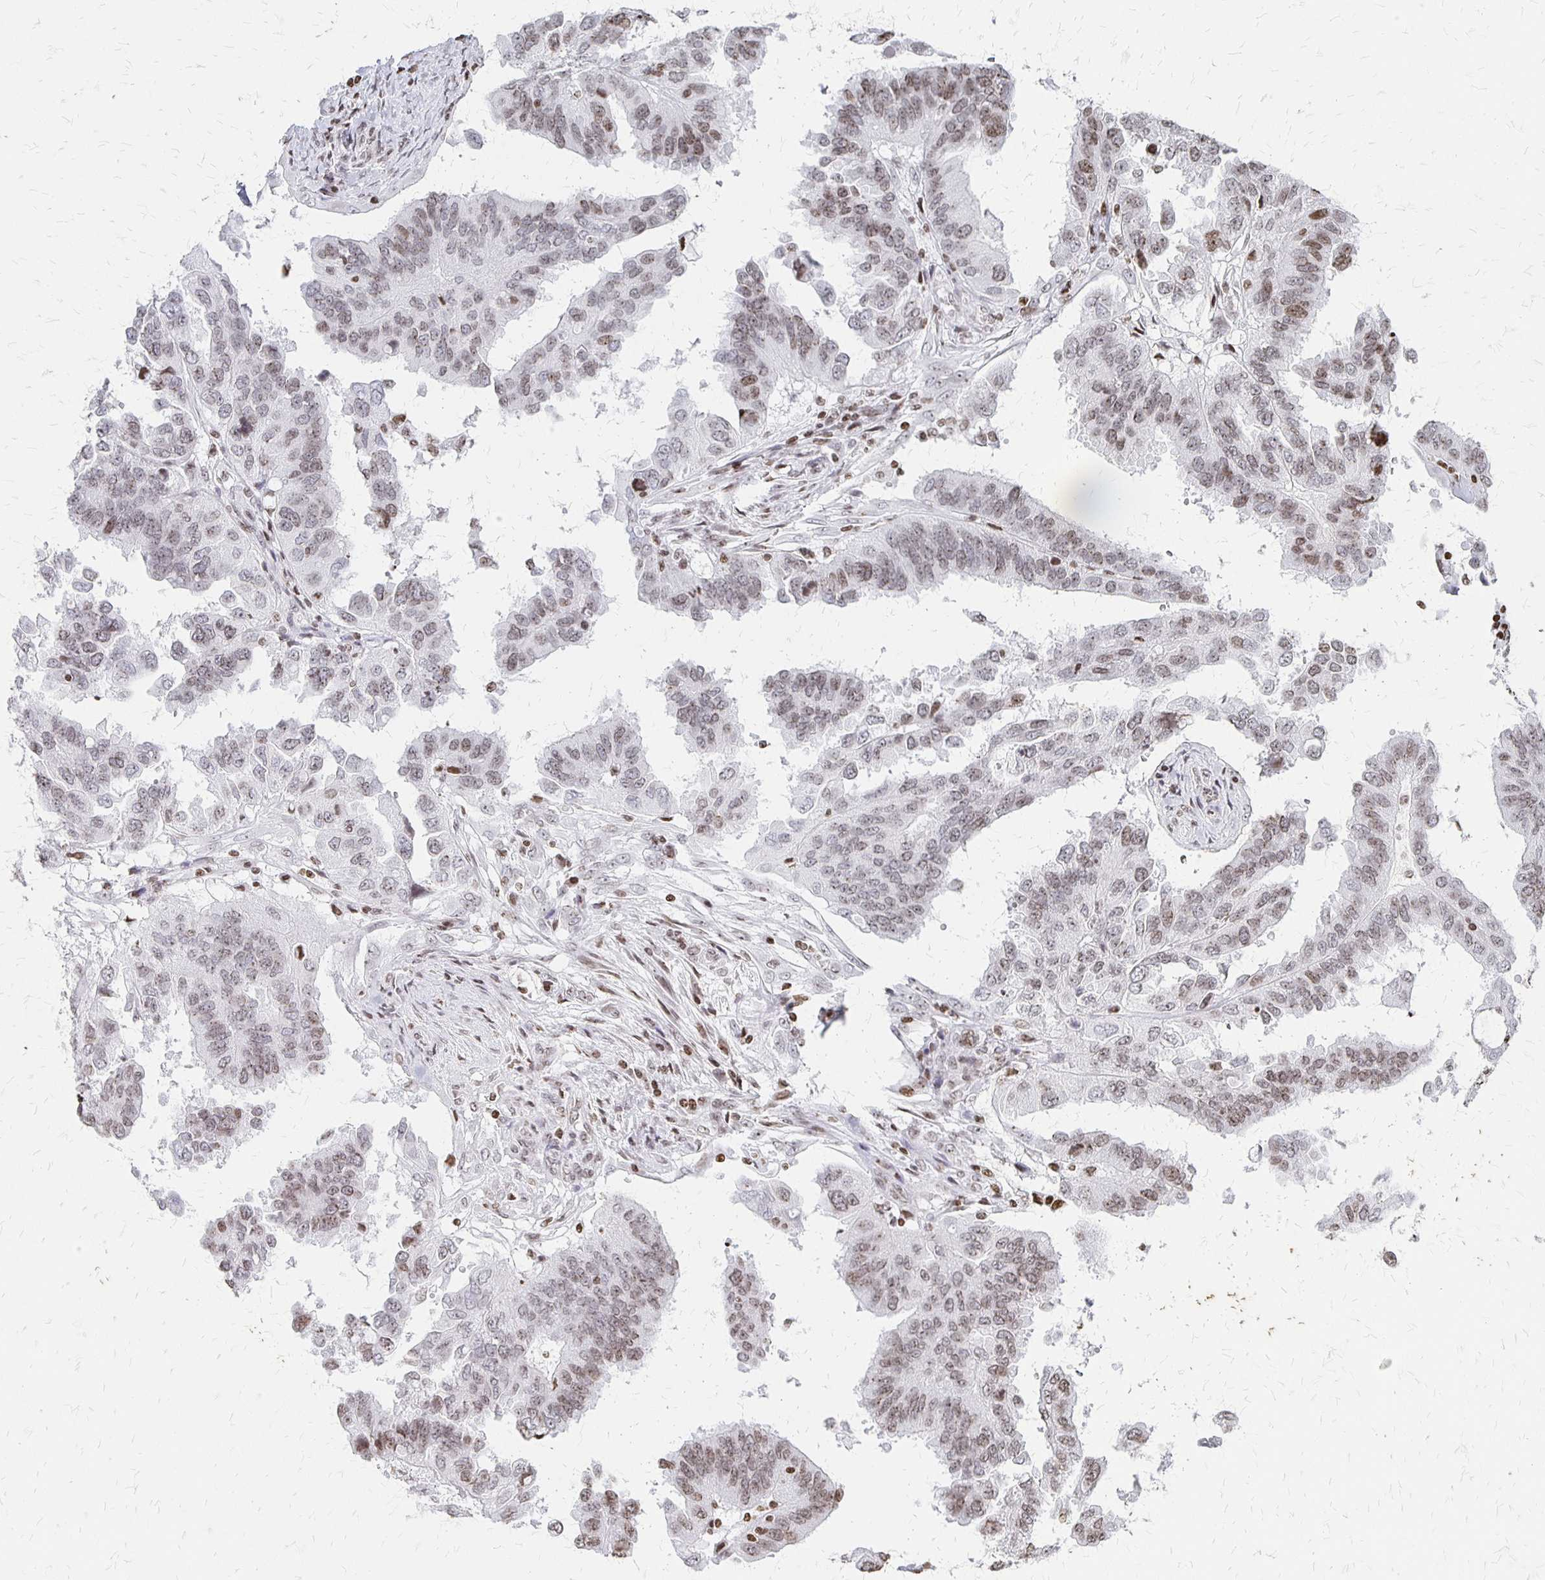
{"staining": {"intensity": "weak", "quantity": "25%-75%", "location": "nuclear"}, "tissue": "ovarian cancer", "cell_type": "Tumor cells", "image_type": "cancer", "snomed": [{"axis": "morphology", "description": "Cystadenocarcinoma, serous, NOS"}, {"axis": "topography", "description": "Ovary"}], "caption": "A brown stain shows weak nuclear staining of a protein in ovarian cancer tumor cells.", "gene": "ZNF280C", "patient": {"sex": "female", "age": 79}}